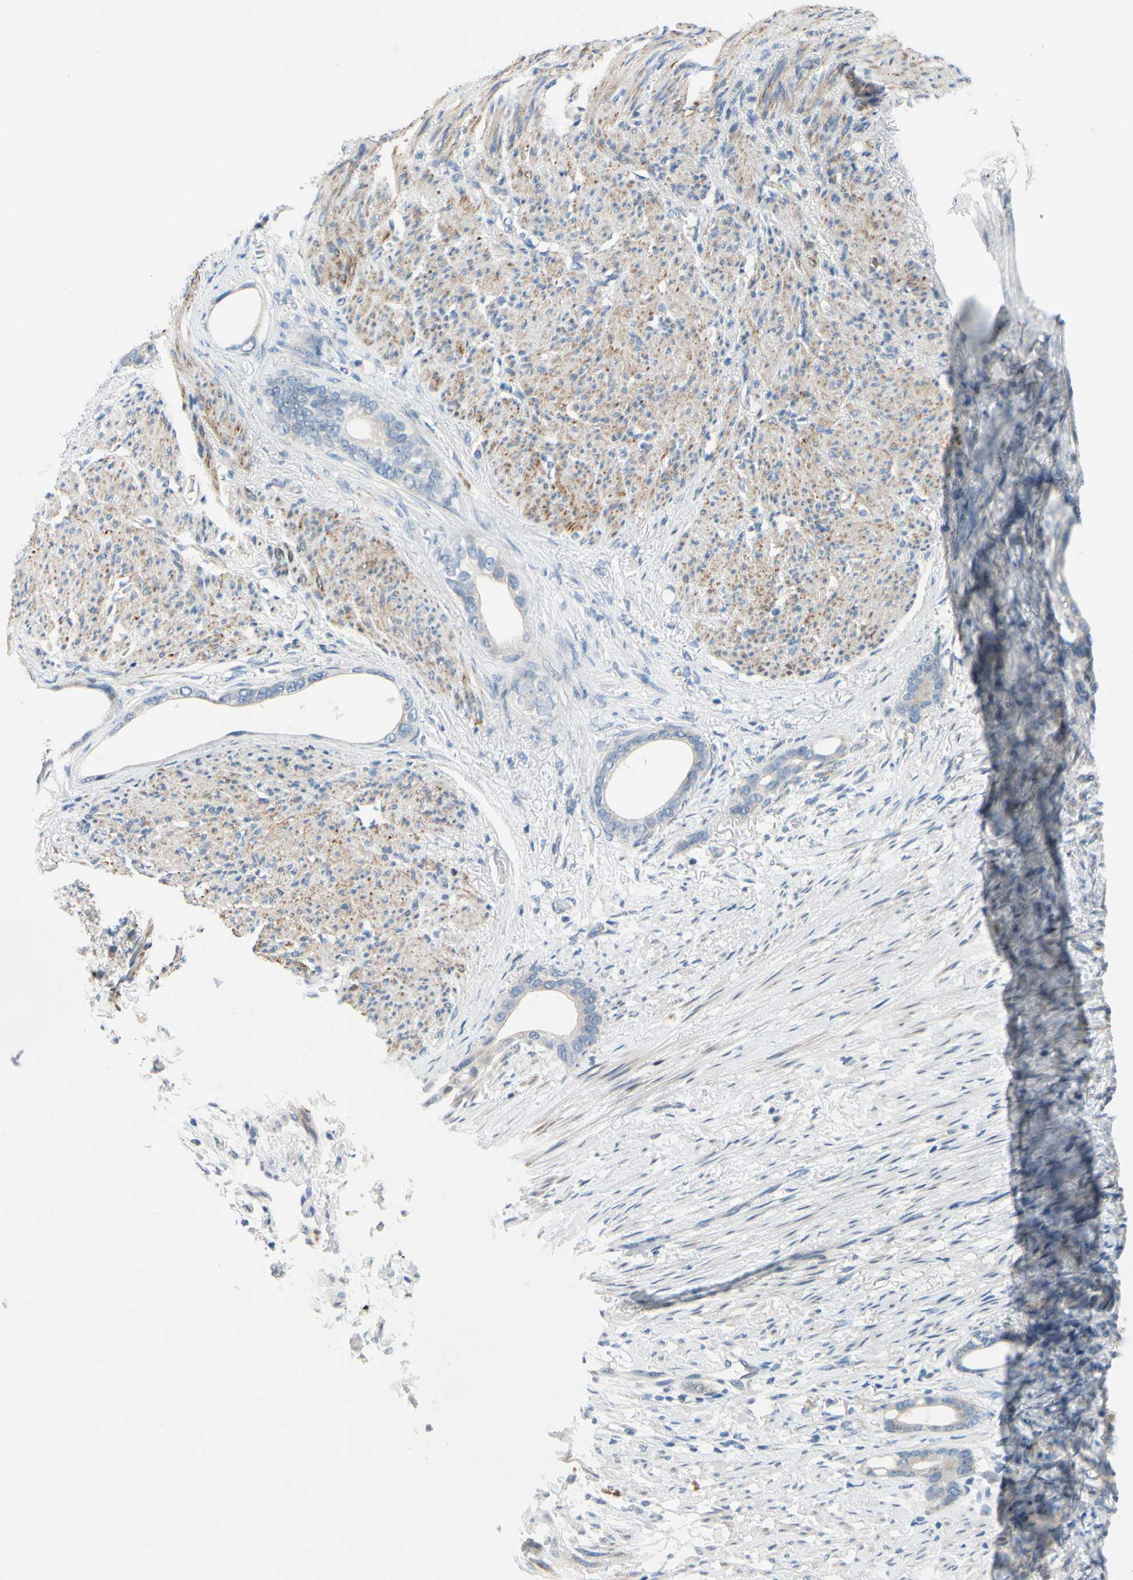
{"staining": {"intensity": "negative", "quantity": "none", "location": "none"}, "tissue": "stomach cancer", "cell_type": "Tumor cells", "image_type": "cancer", "snomed": [{"axis": "morphology", "description": "Adenocarcinoma, NOS"}, {"axis": "topography", "description": "Stomach"}], "caption": "Adenocarcinoma (stomach) was stained to show a protein in brown. There is no significant expression in tumor cells.", "gene": "SLC27A6", "patient": {"sex": "female", "age": 75}}